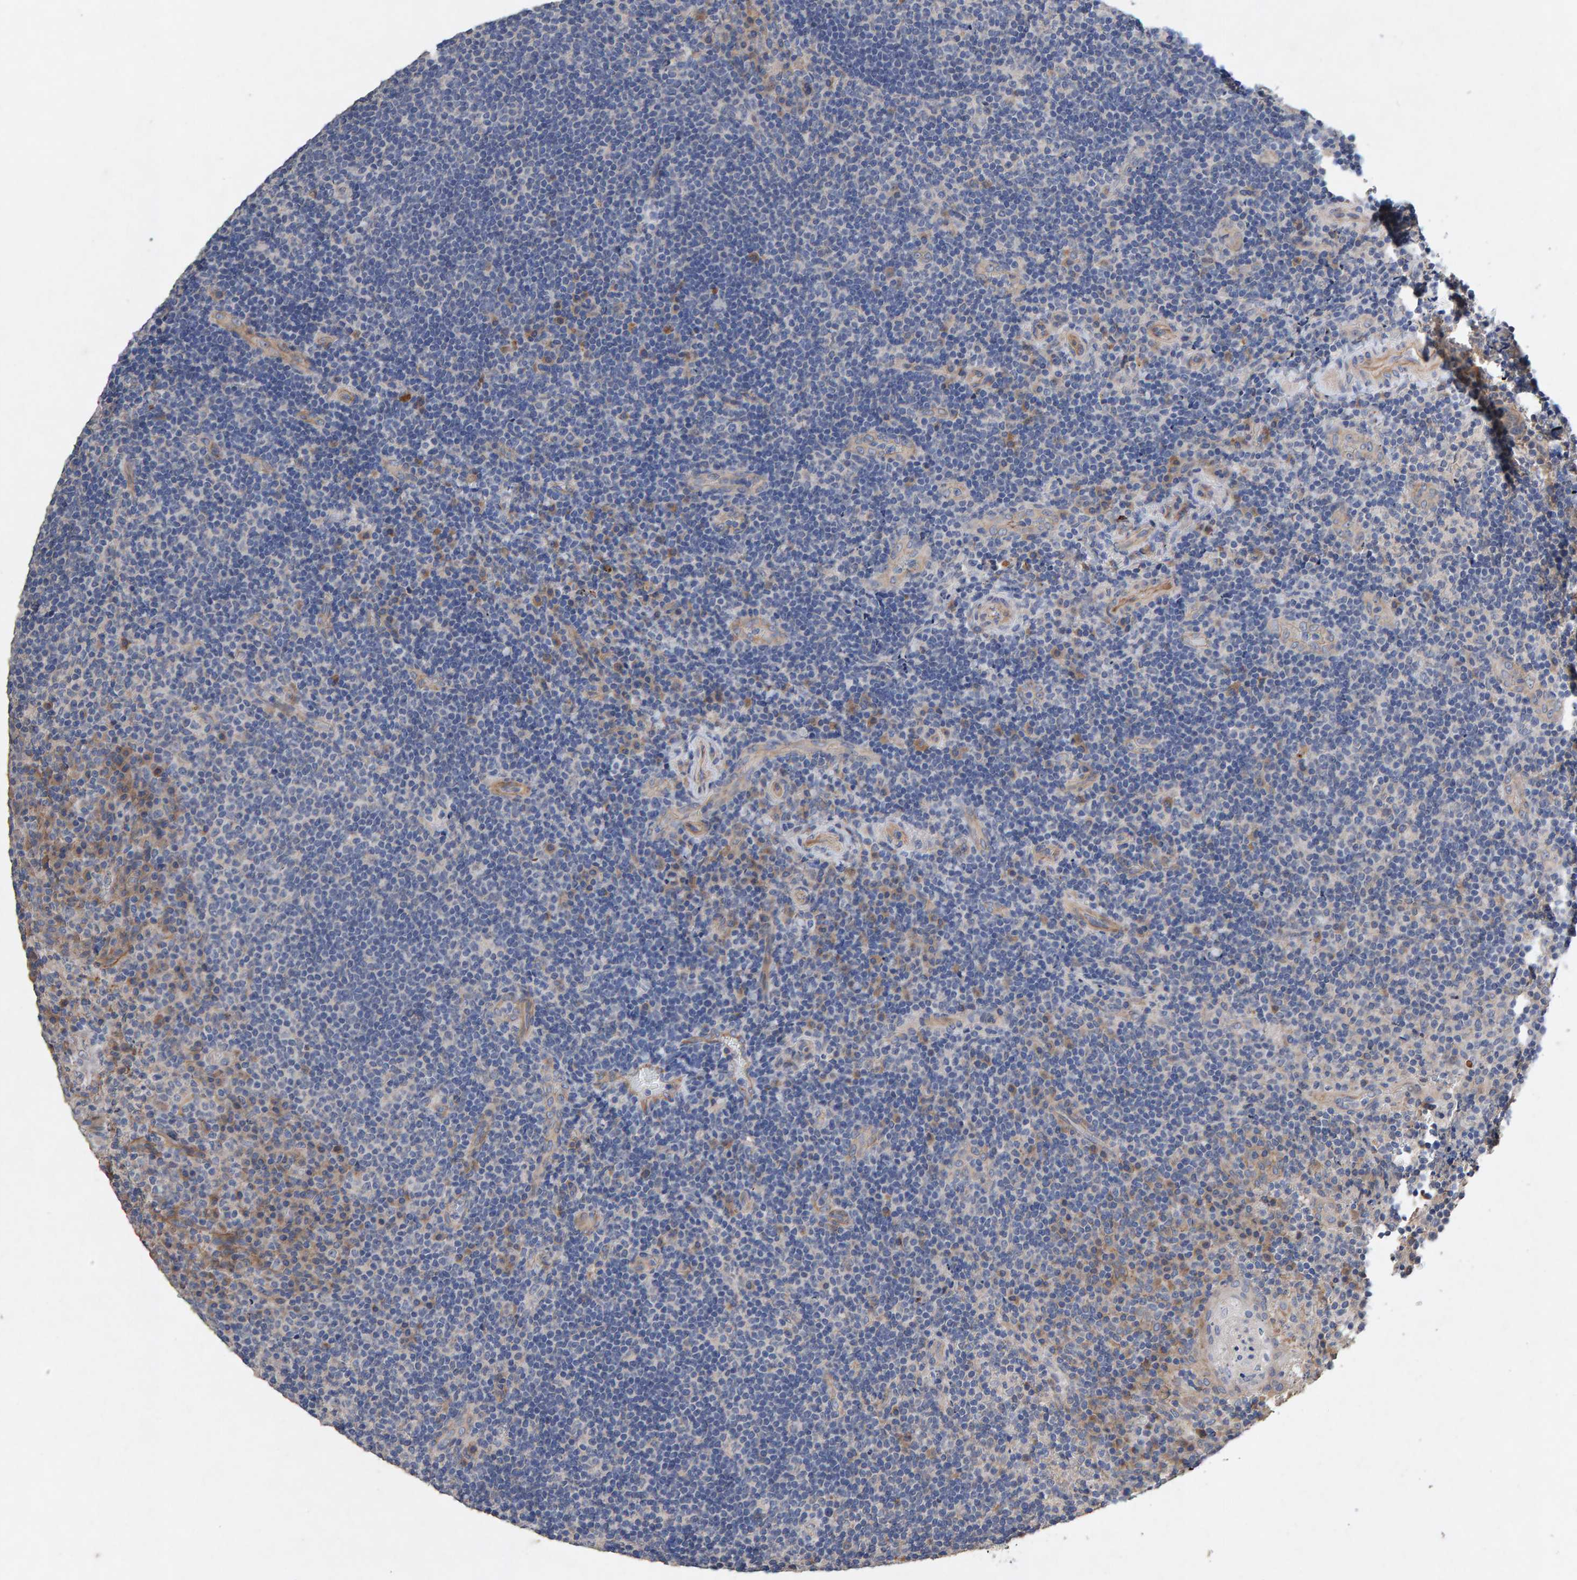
{"staining": {"intensity": "negative", "quantity": "none", "location": "none"}, "tissue": "lymphoma", "cell_type": "Tumor cells", "image_type": "cancer", "snomed": [{"axis": "morphology", "description": "Malignant lymphoma, non-Hodgkin's type, High grade"}, {"axis": "topography", "description": "Tonsil"}], "caption": "A high-resolution photomicrograph shows immunohistochemistry staining of high-grade malignant lymphoma, non-Hodgkin's type, which shows no significant staining in tumor cells.", "gene": "EFR3A", "patient": {"sex": "female", "age": 36}}